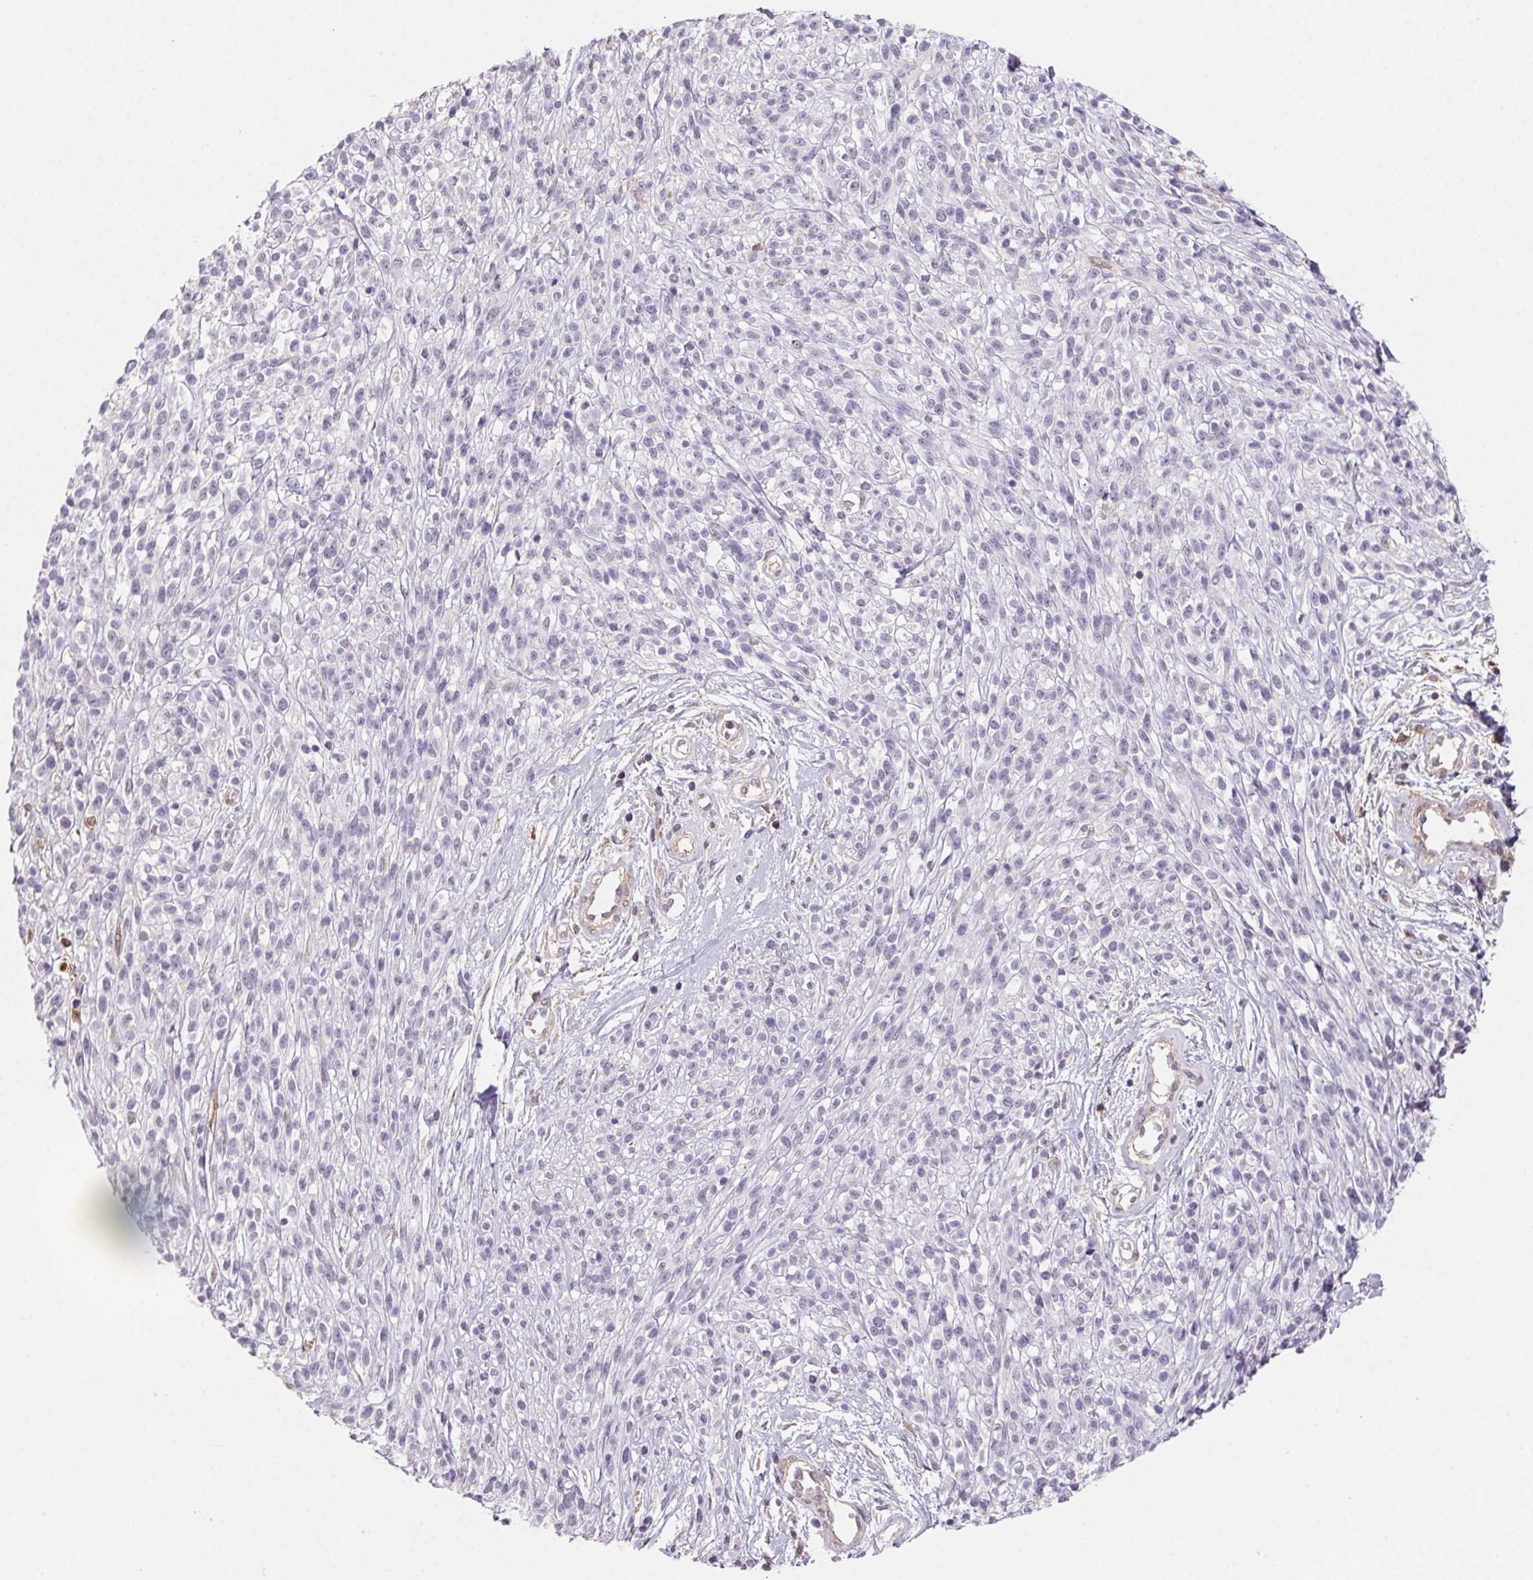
{"staining": {"intensity": "negative", "quantity": "none", "location": "none"}, "tissue": "melanoma", "cell_type": "Tumor cells", "image_type": "cancer", "snomed": [{"axis": "morphology", "description": "Malignant melanoma, NOS"}, {"axis": "topography", "description": "Skin"}, {"axis": "topography", "description": "Skin of trunk"}], "caption": "Malignant melanoma stained for a protein using immunohistochemistry (IHC) demonstrates no positivity tumor cells.", "gene": "GBP1", "patient": {"sex": "male", "age": 74}}